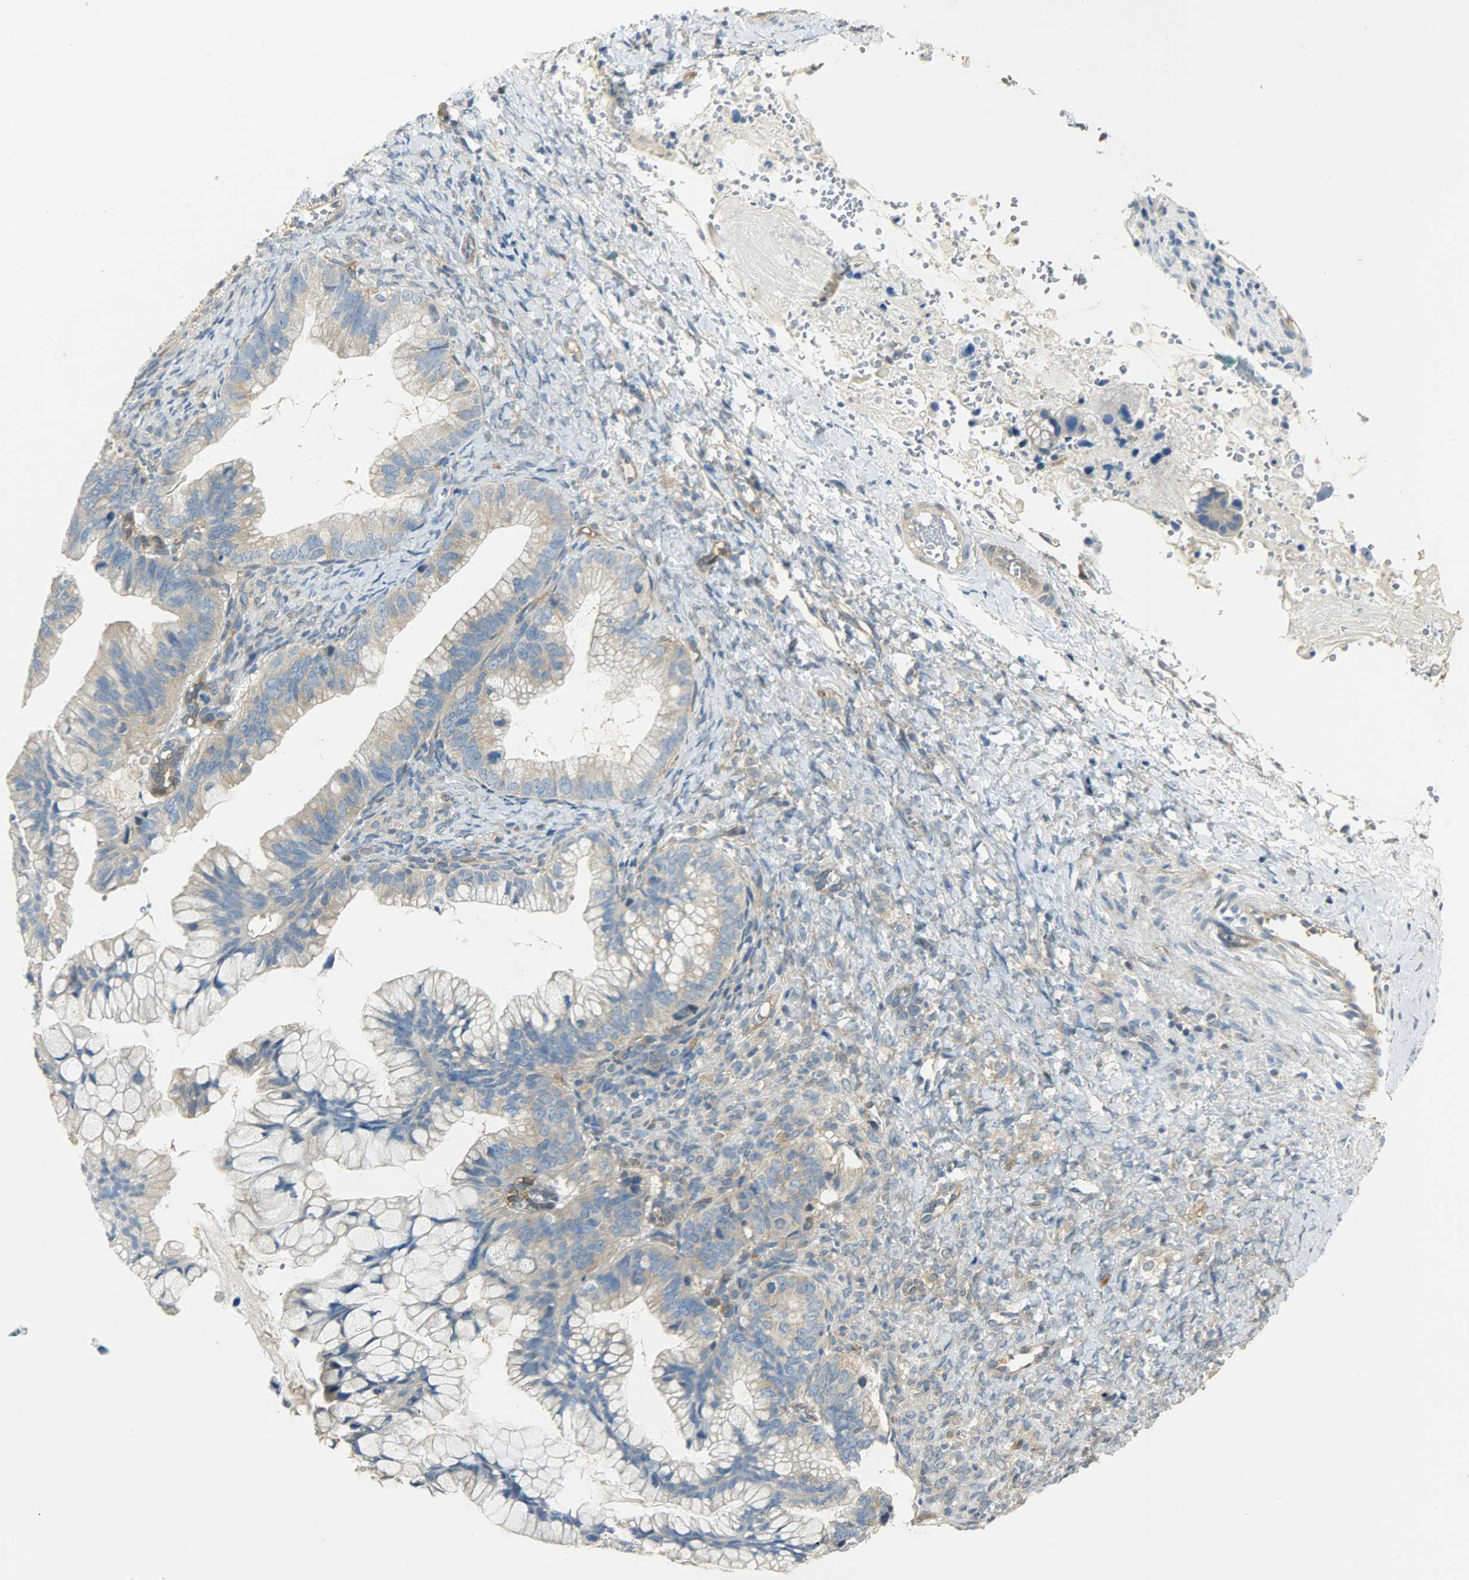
{"staining": {"intensity": "weak", "quantity": "25%-75%", "location": "cytoplasmic/membranous"}, "tissue": "ovarian cancer", "cell_type": "Tumor cells", "image_type": "cancer", "snomed": [{"axis": "morphology", "description": "Cystadenocarcinoma, mucinous, NOS"}, {"axis": "topography", "description": "Ovary"}], "caption": "Immunohistochemistry (IHC) staining of ovarian cancer, which shows low levels of weak cytoplasmic/membranous positivity in approximately 25%-75% of tumor cells indicating weak cytoplasmic/membranous protein positivity. The staining was performed using DAB (3,3'-diaminobenzidine) (brown) for protein detection and nuclei were counterstained in hematoxylin (blue).", "gene": "TSC22D2", "patient": {"sex": "female", "age": 36}}